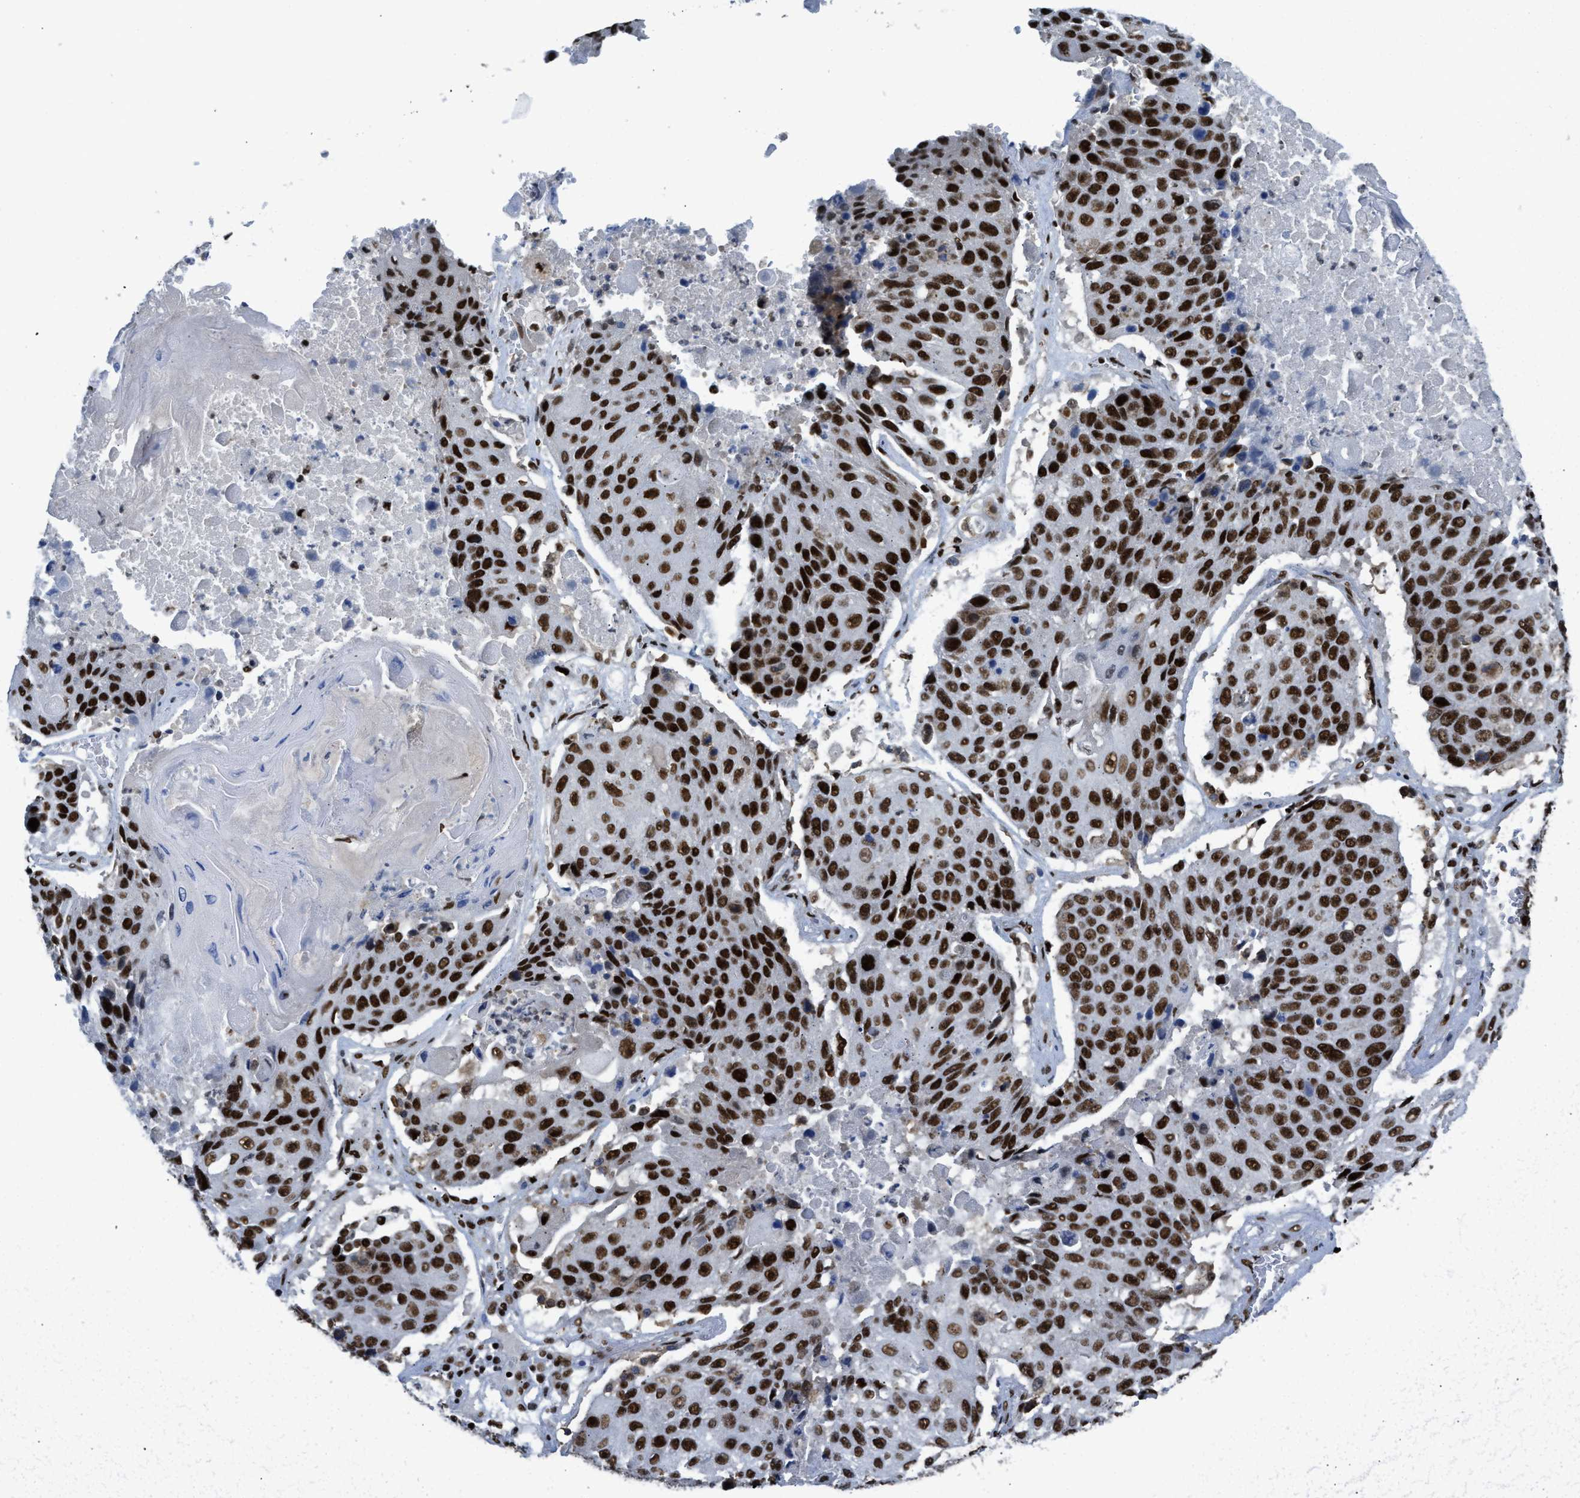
{"staining": {"intensity": "strong", "quantity": ">75%", "location": "nuclear"}, "tissue": "lung cancer", "cell_type": "Tumor cells", "image_type": "cancer", "snomed": [{"axis": "morphology", "description": "Squamous cell carcinoma, NOS"}, {"axis": "topography", "description": "Lung"}], "caption": "Human lung squamous cell carcinoma stained with a protein marker demonstrates strong staining in tumor cells.", "gene": "SCAF4", "patient": {"sex": "male", "age": 61}}